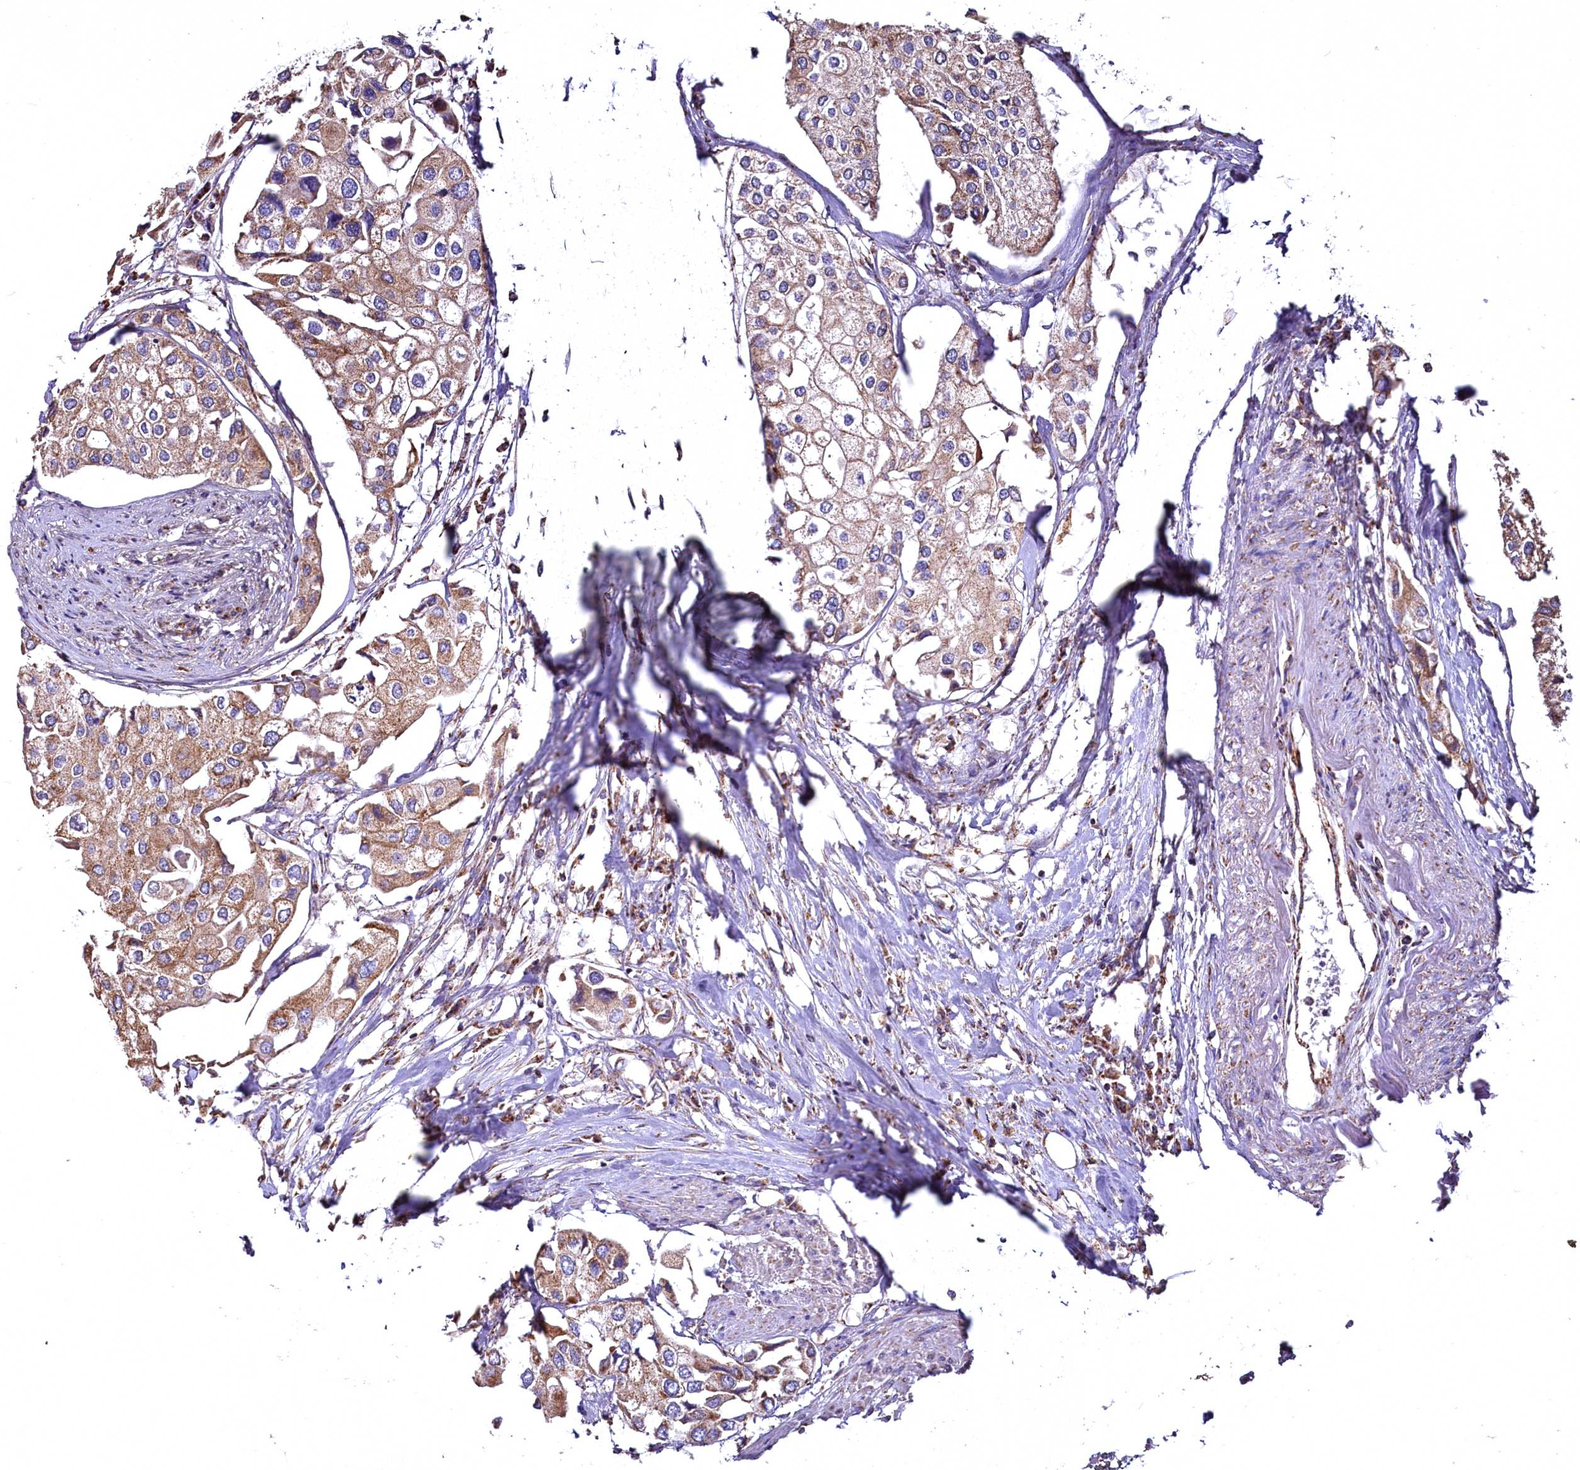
{"staining": {"intensity": "moderate", "quantity": "25%-75%", "location": "cytoplasmic/membranous"}, "tissue": "urothelial cancer", "cell_type": "Tumor cells", "image_type": "cancer", "snomed": [{"axis": "morphology", "description": "Urothelial carcinoma, High grade"}, {"axis": "topography", "description": "Urinary bladder"}], "caption": "A photomicrograph showing moderate cytoplasmic/membranous expression in about 25%-75% of tumor cells in high-grade urothelial carcinoma, as visualized by brown immunohistochemical staining.", "gene": "NUDT15", "patient": {"sex": "male", "age": 64}}